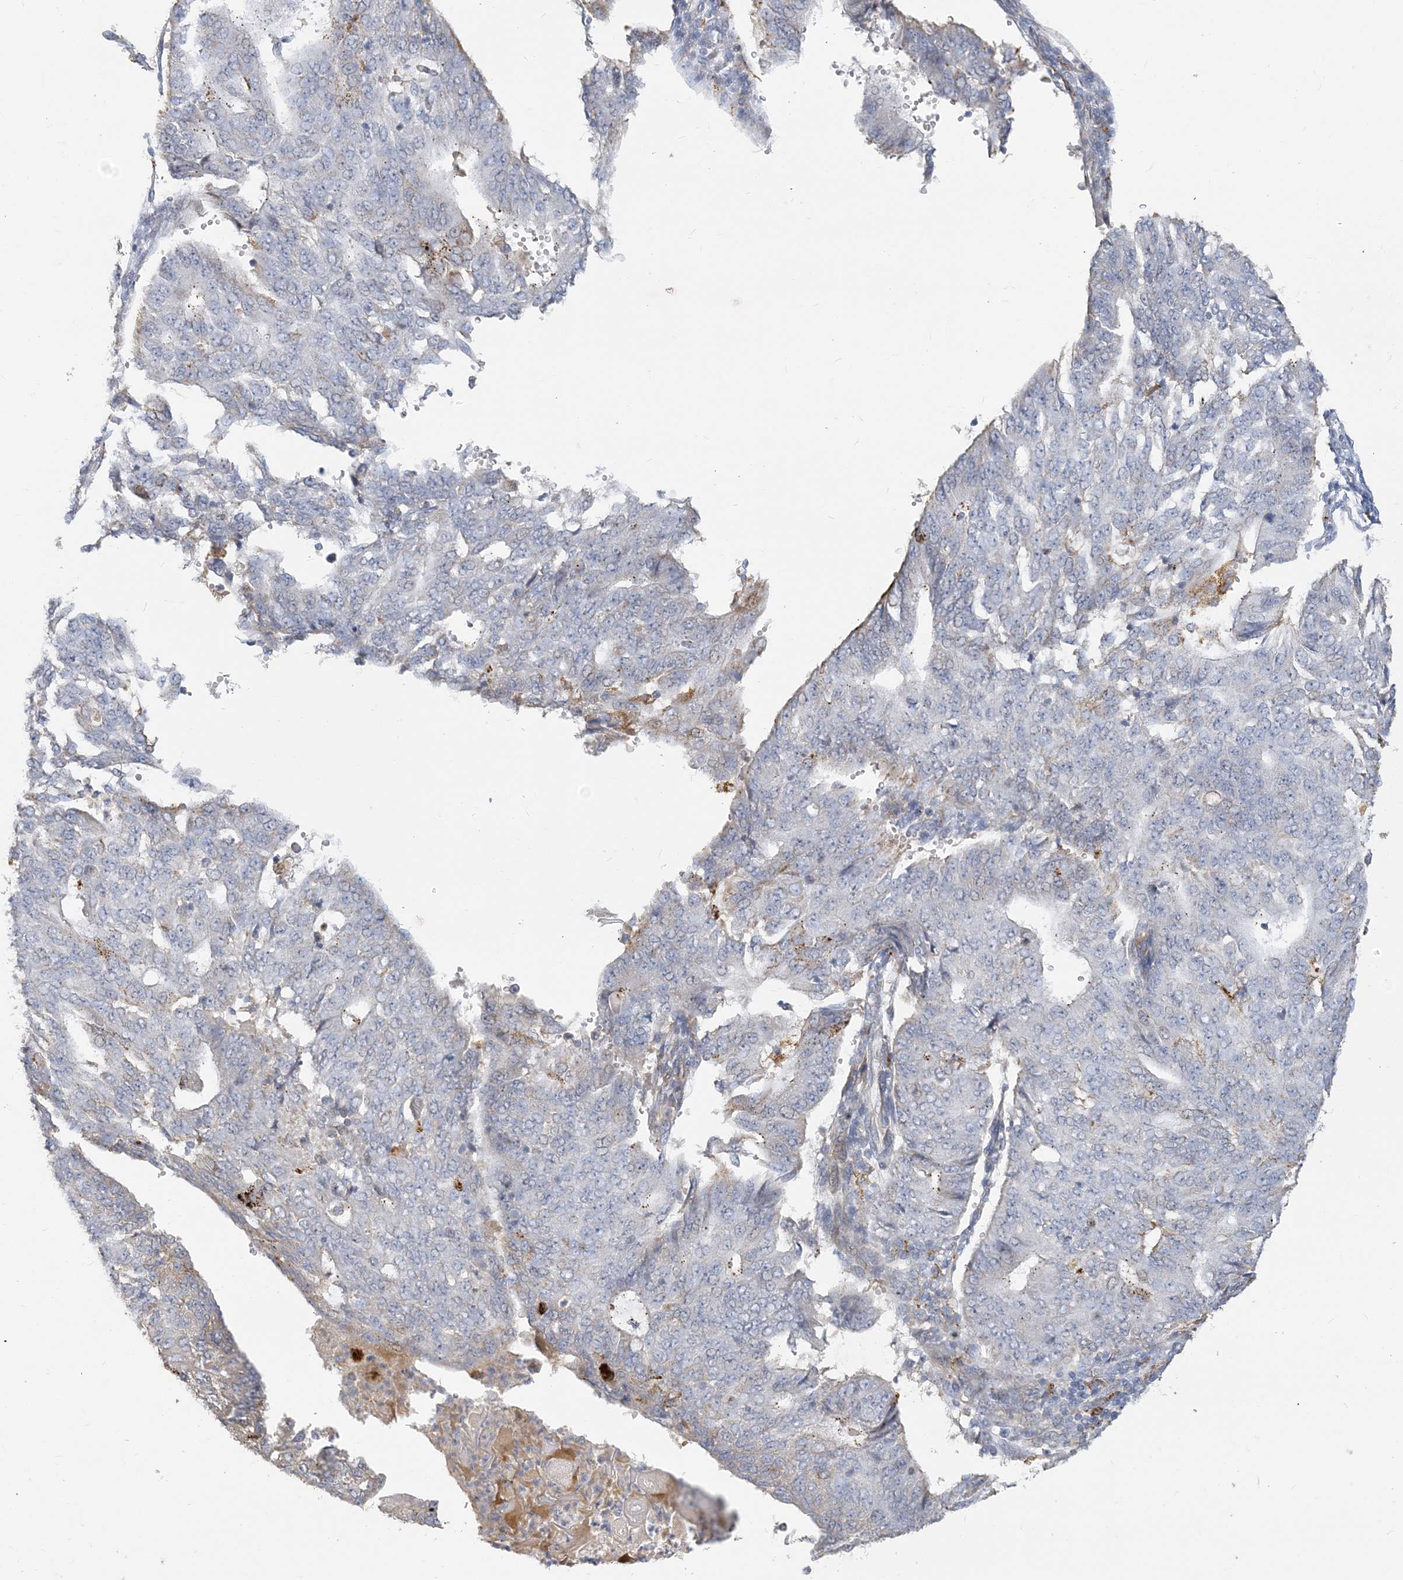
{"staining": {"intensity": "moderate", "quantity": "<25%", "location": "cytoplasmic/membranous"}, "tissue": "endometrial cancer", "cell_type": "Tumor cells", "image_type": "cancer", "snomed": [{"axis": "morphology", "description": "Adenocarcinoma, NOS"}, {"axis": "topography", "description": "Endometrium"}], "caption": "Endometrial cancer was stained to show a protein in brown. There is low levels of moderate cytoplasmic/membranous positivity in about <25% of tumor cells. Nuclei are stained in blue.", "gene": "PEAR1", "patient": {"sex": "female", "age": 32}}